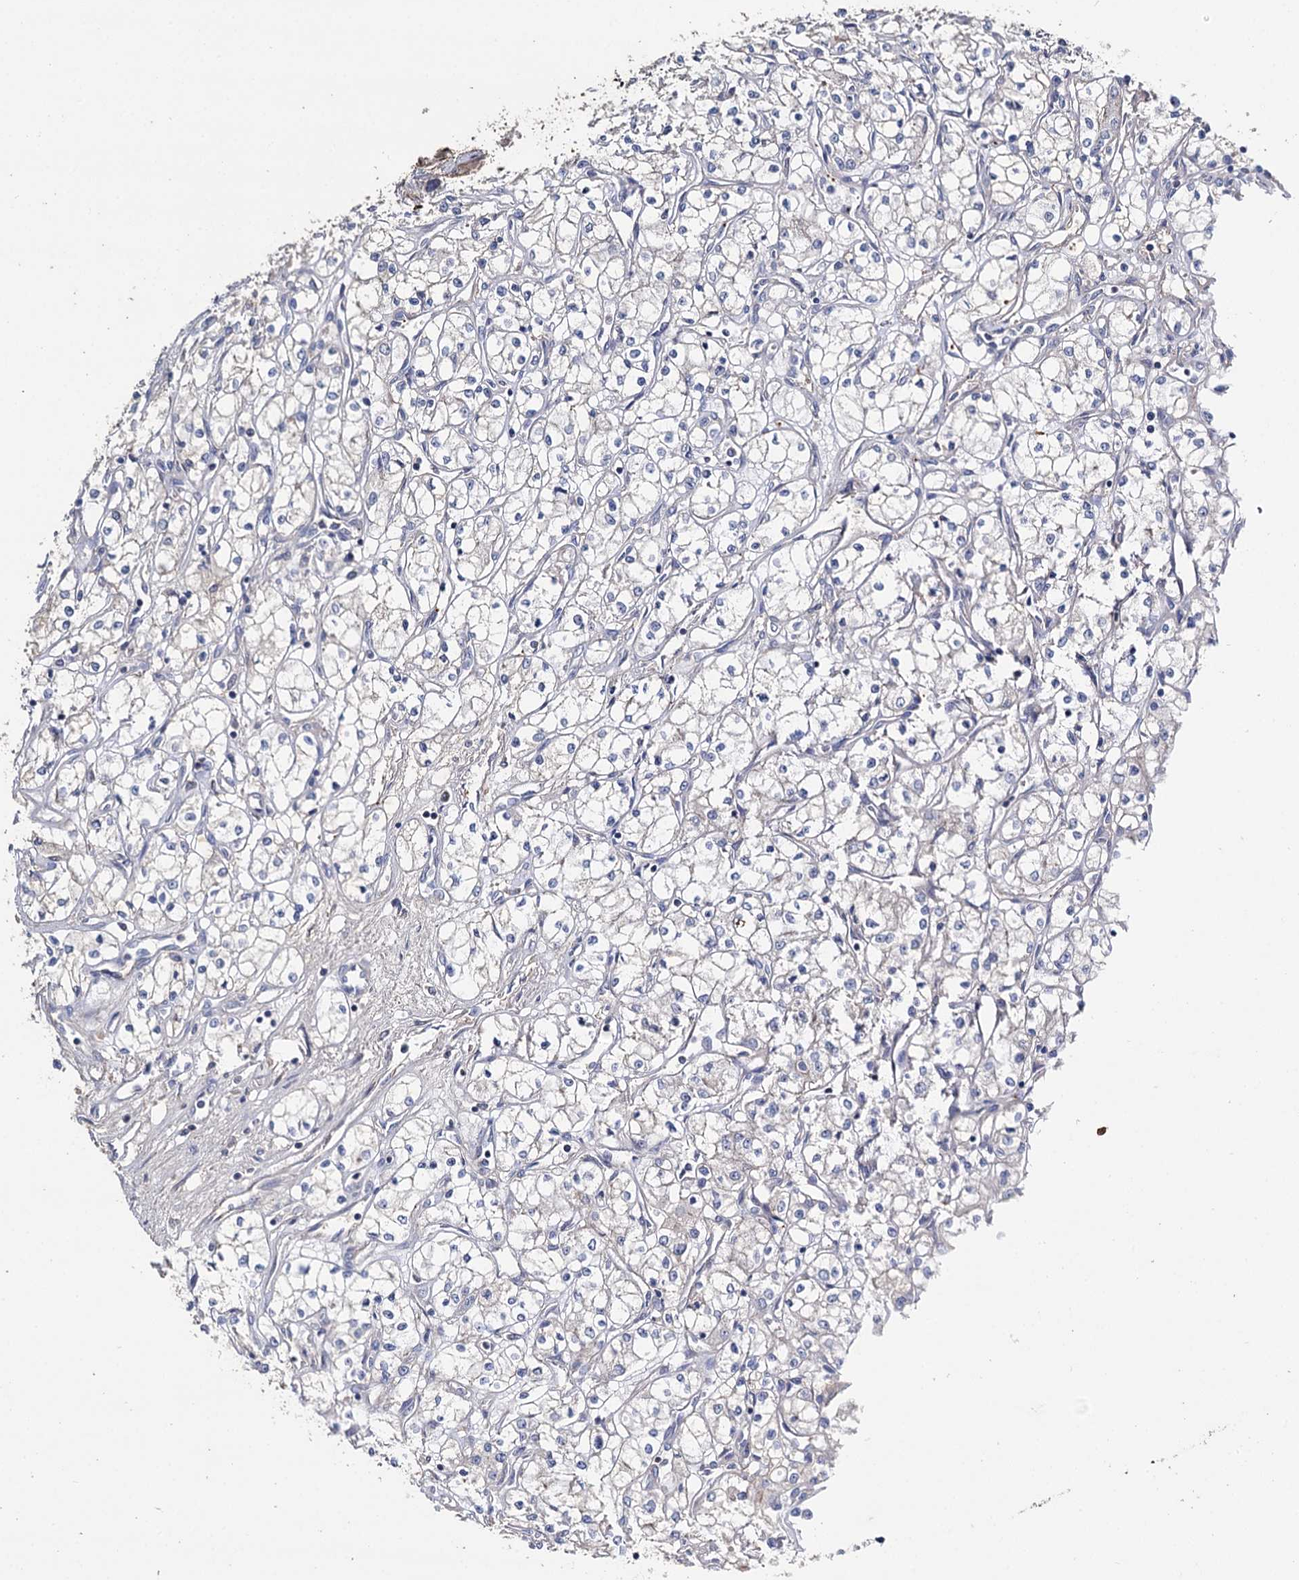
{"staining": {"intensity": "negative", "quantity": "none", "location": "none"}, "tissue": "renal cancer", "cell_type": "Tumor cells", "image_type": "cancer", "snomed": [{"axis": "morphology", "description": "Adenocarcinoma, NOS"}, {"axis": "topography", "description": "Kidney"}], "caption": "This is an immunohistochemistry histopathology image of renal adenocarcinoma. There is no staining in tumor cells.", "gene": "DNAH6", "patient": {"sex": "male", "age": 59}}